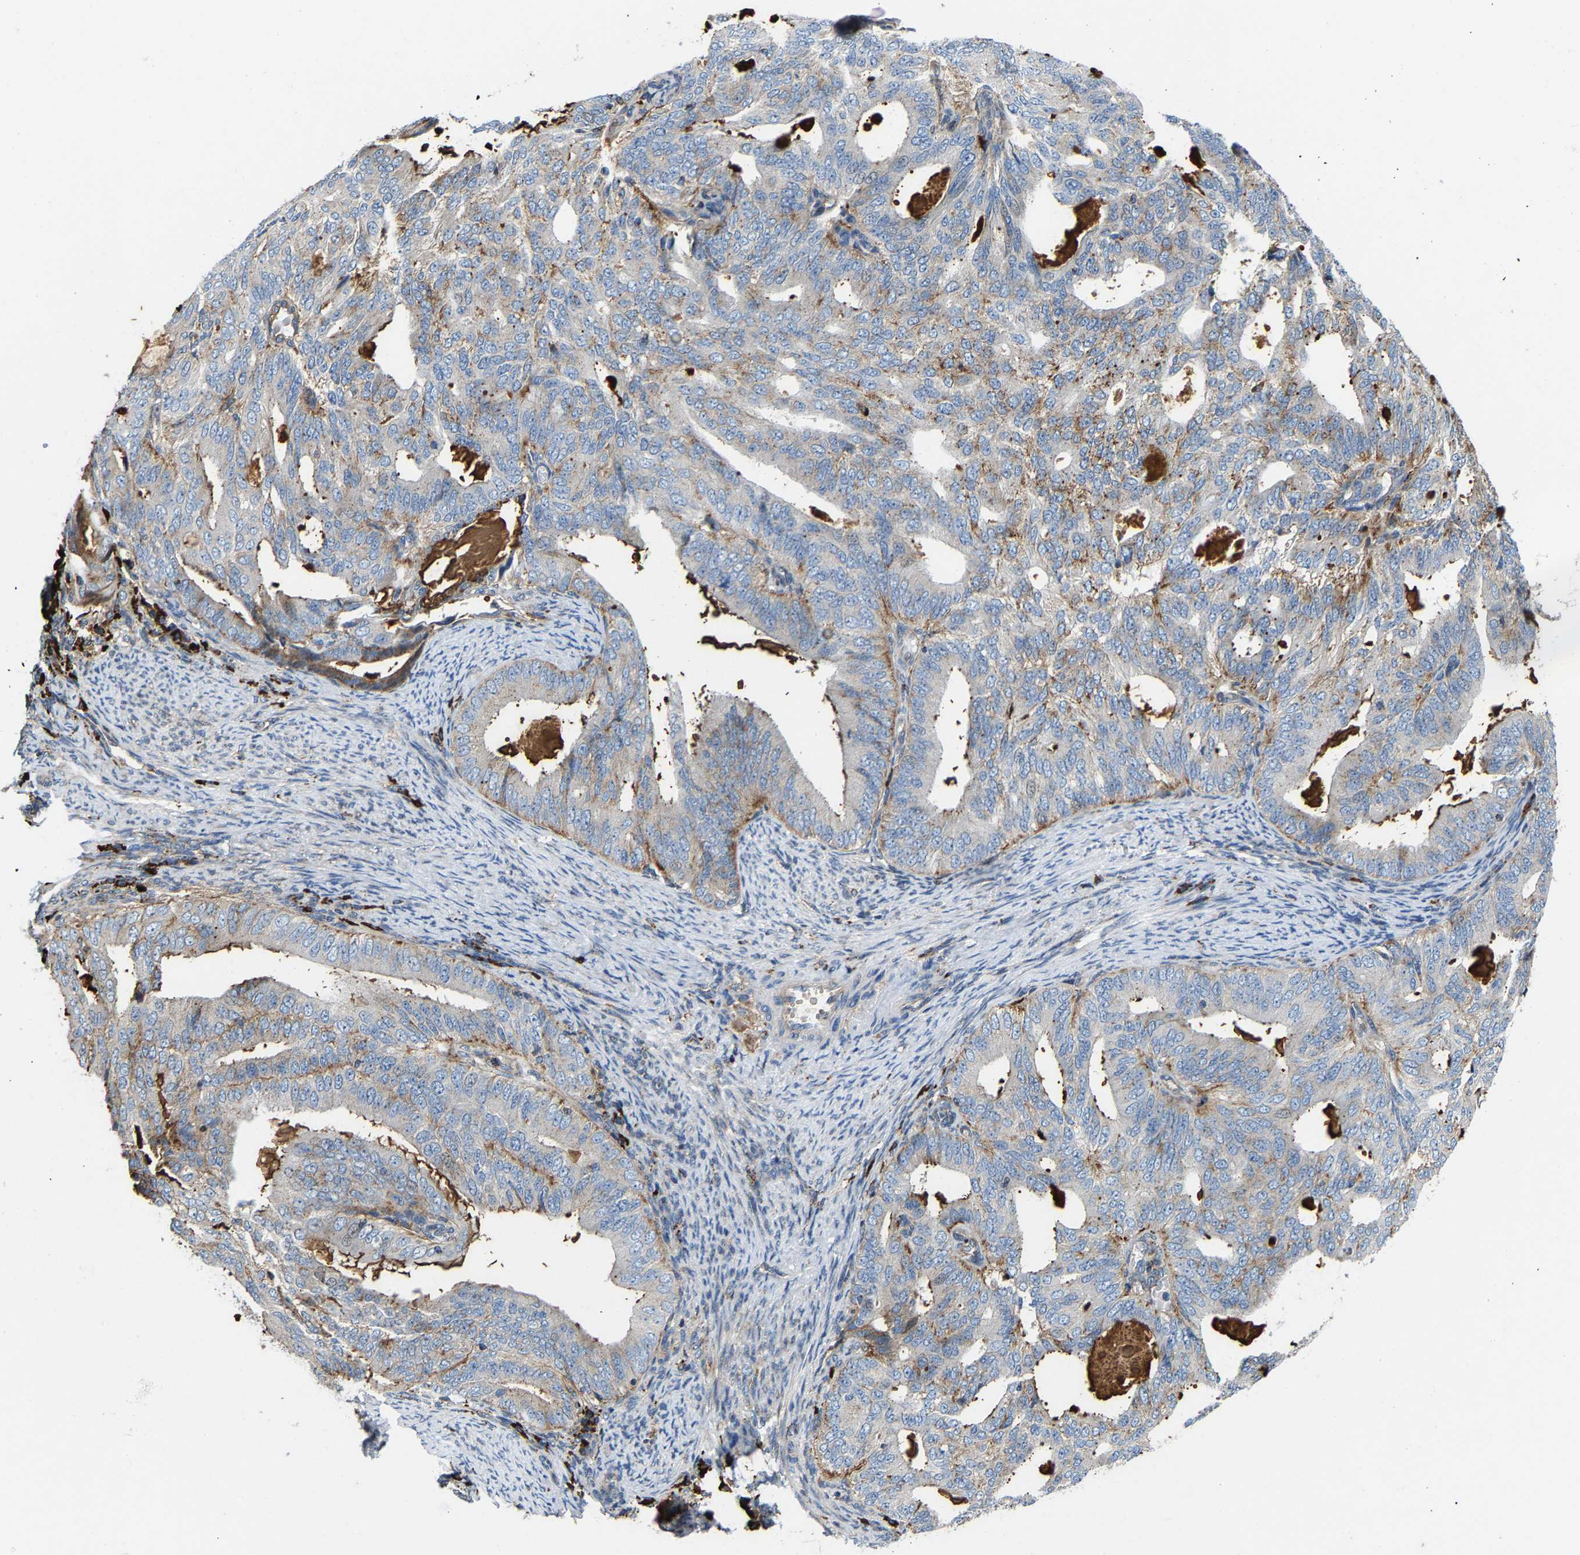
{"staining": {"intensity": "weak", "quantity": "<25%", "location": "cytoplasmic/membranous"}, "tissue": "endometrial cancer", "cell_type": "Tumor cells", "image_type": "cancer", "snomed": [{"axis": "morphology", "description": "Adenocarcinoma, NOS"}, {"axis": "topography", "description": "Endometrium"}], "caption": "A photomicrograph of human endometrial cancer is negative for staining in tumor cells.", "gene": "DPP7", "patient": {"sex": "female", "age": 58}}